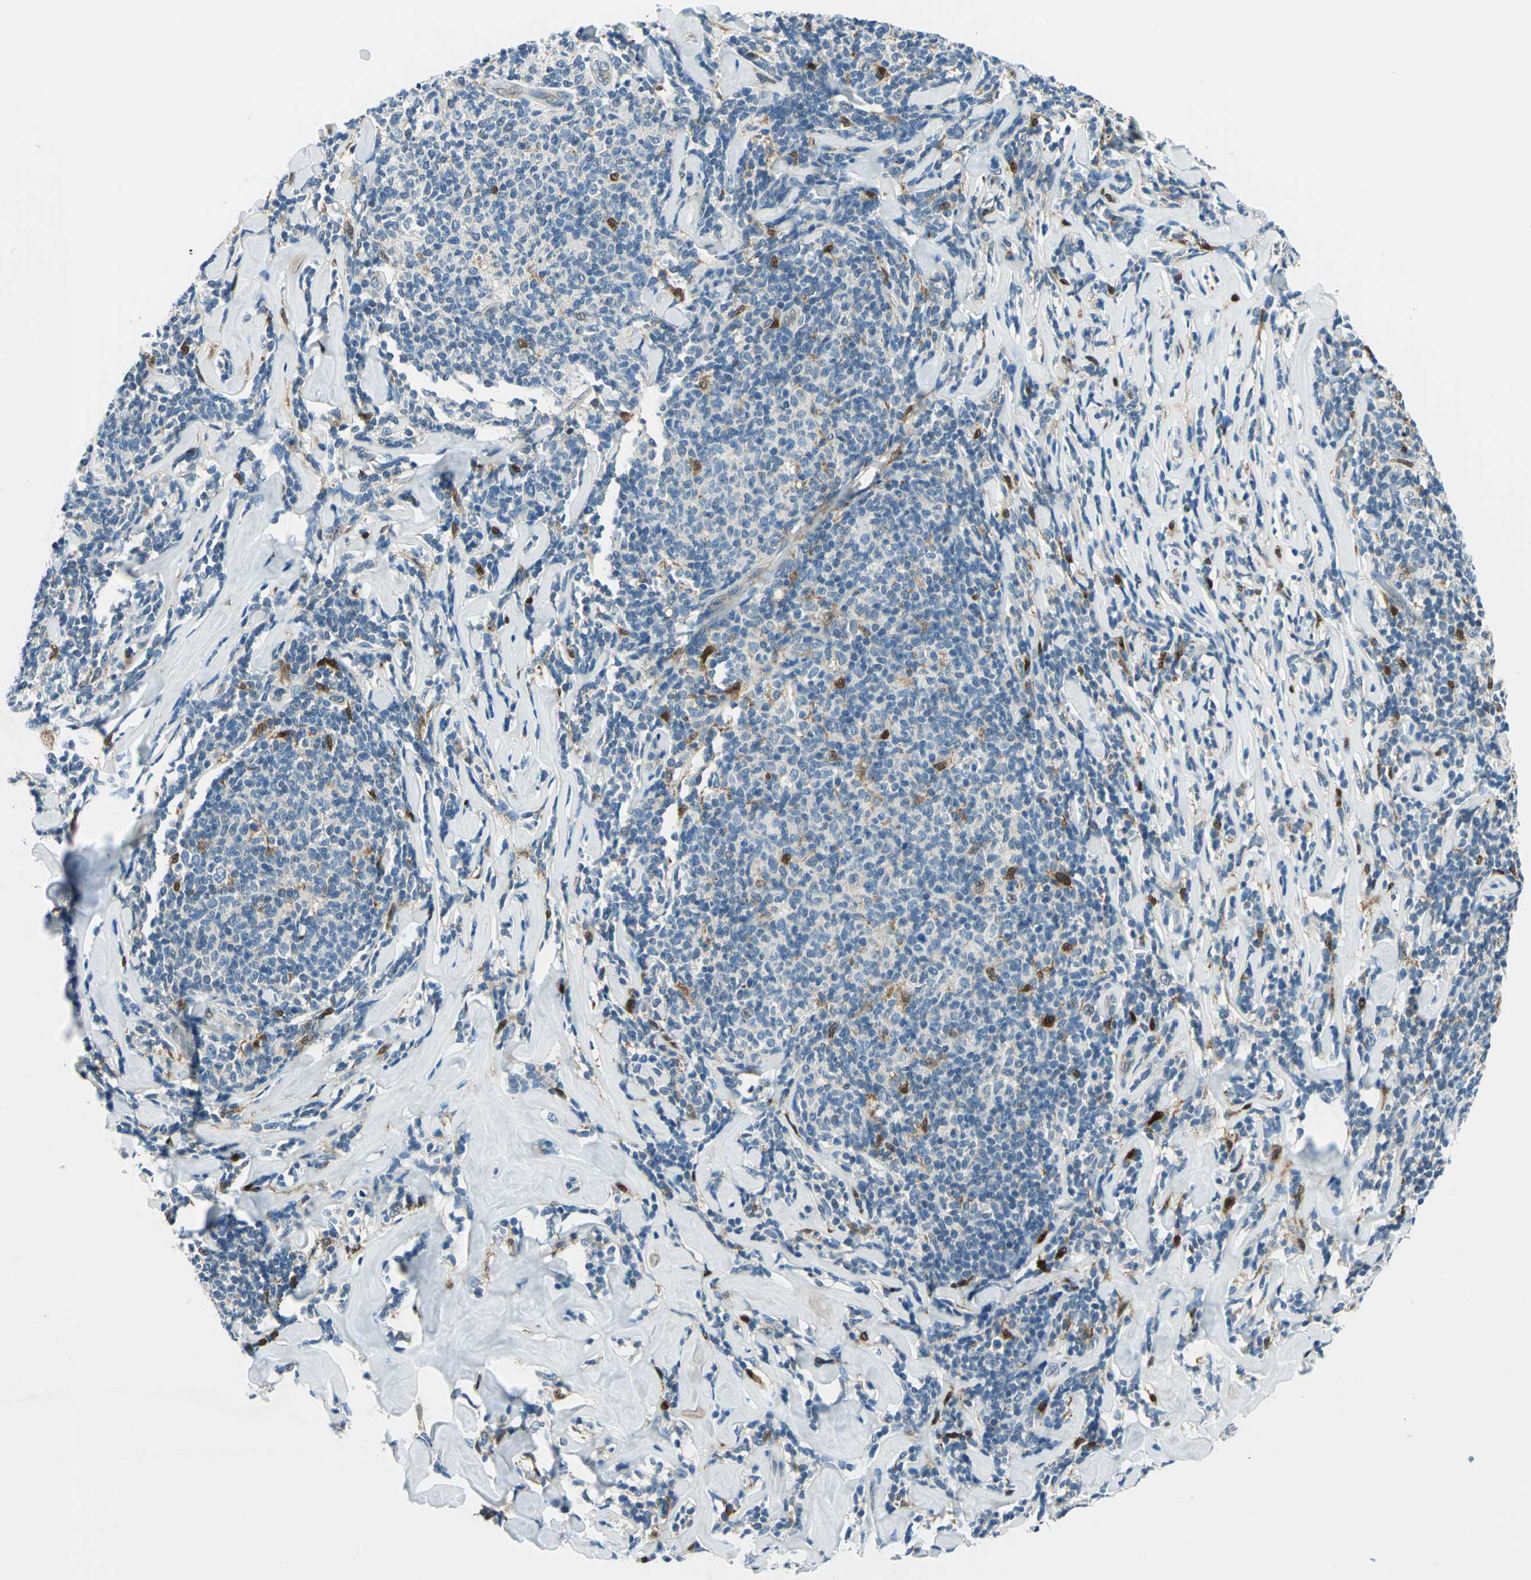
{"staining": {"intensity": "negative", "quantity": "none", "location": "none"}, "tissue": "lymphoma", "cell_type": "Tumor cells", "image_type": "cancer", "snomed": [{"axis": "morphology", "description": "Malignant lymphoma, non-Hodgkin's type, Low grade"}, {"axis": "topography", "description": "Lymph node"}], "caption": "IHC image of malignant lymphoma, non-Hodgkin's type (low-grade) stained for a protein (brown), which demonstrates no expression in tumor cells.", "gene": "AKR1A1", "patient": {"sex": "female", "age": 56}}